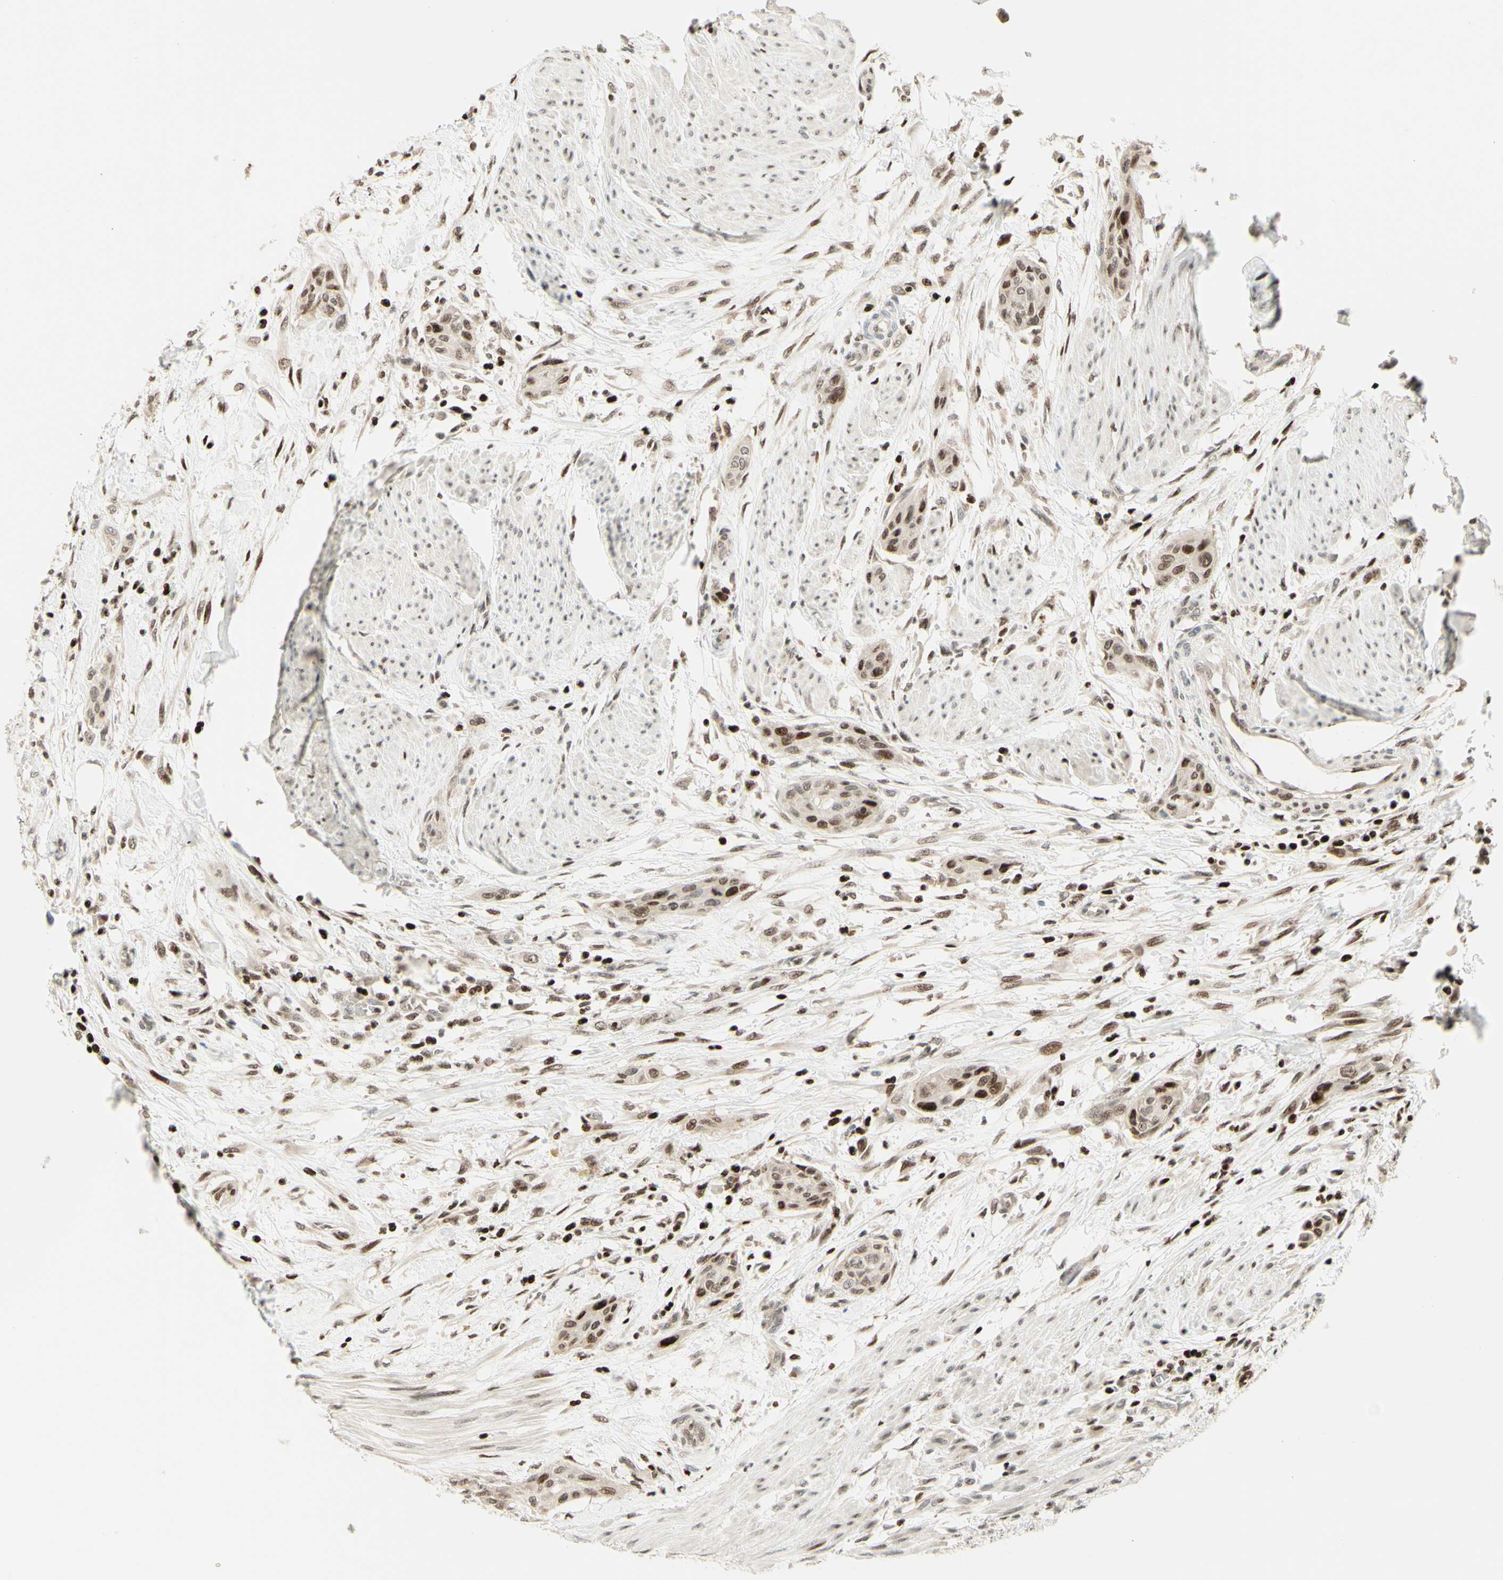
{"staining": {"intensity": "moderate", "quantity": ">75%", "location": "cytoplasmic/membranous,nuclear"}, "tissue": "urothelial cancer", "cell_type": "Tumor cells", "image_type": "cancer", "snomed": [{"axis": "morphology", "description": "Urothelial carcinoma, High grade"}, {"axis": "topography", "description": "Urinary bladder"}], "caption": "IHC image of urothelial carcinoma (high-grade) stained for a protein (brown), which exhibits medium levels of moderate cytoplasmic/membranous and nuclear positivity in approximately >75% of tumor cells.", "gene": "CDKL5", "patient": {"sex": "male", "age": 35}}